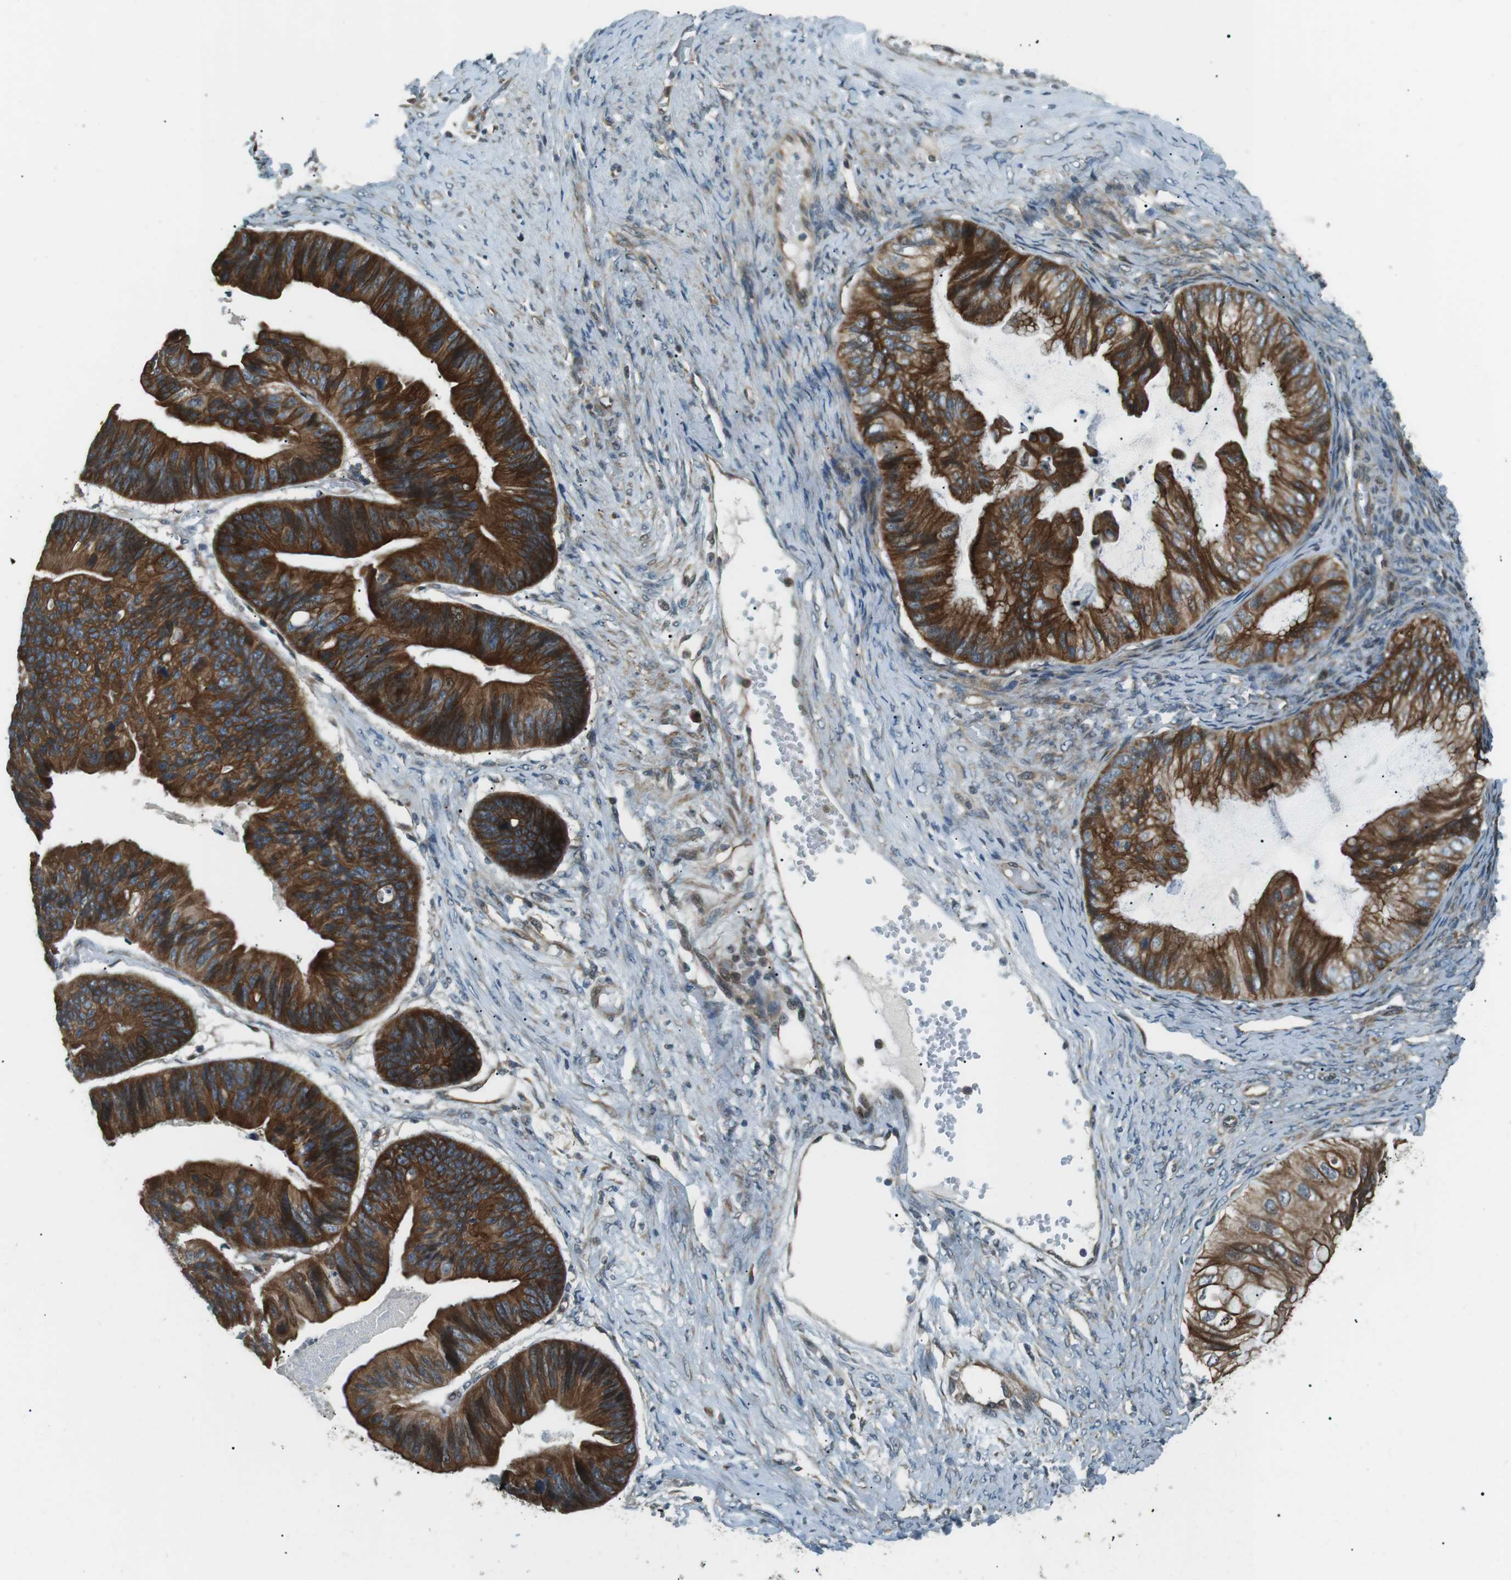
{"staining": {"intensity": "strong", "quantity": ">75%", "location": "cytoplasmic/membranous"}, "tissue": "ovarian cancer", "cell_type": "Tumor cells", "image_type": "cancer", "snomed": [{"axis": "morphology", "description": "Cystadenocarcinoma, mucinous, NOS"}, {"axis": "topography", "description": "Ovary"}], "caption": "There is high levels of strong cytoplasmic/membranous staining in tumor cells of mucinous cystadenocarcinoma (ovarian), as demonstrated by immunohistochemical staining (brown color).", "gene": "TMEM74", "patient": {"sex": "female", "age": 61}}